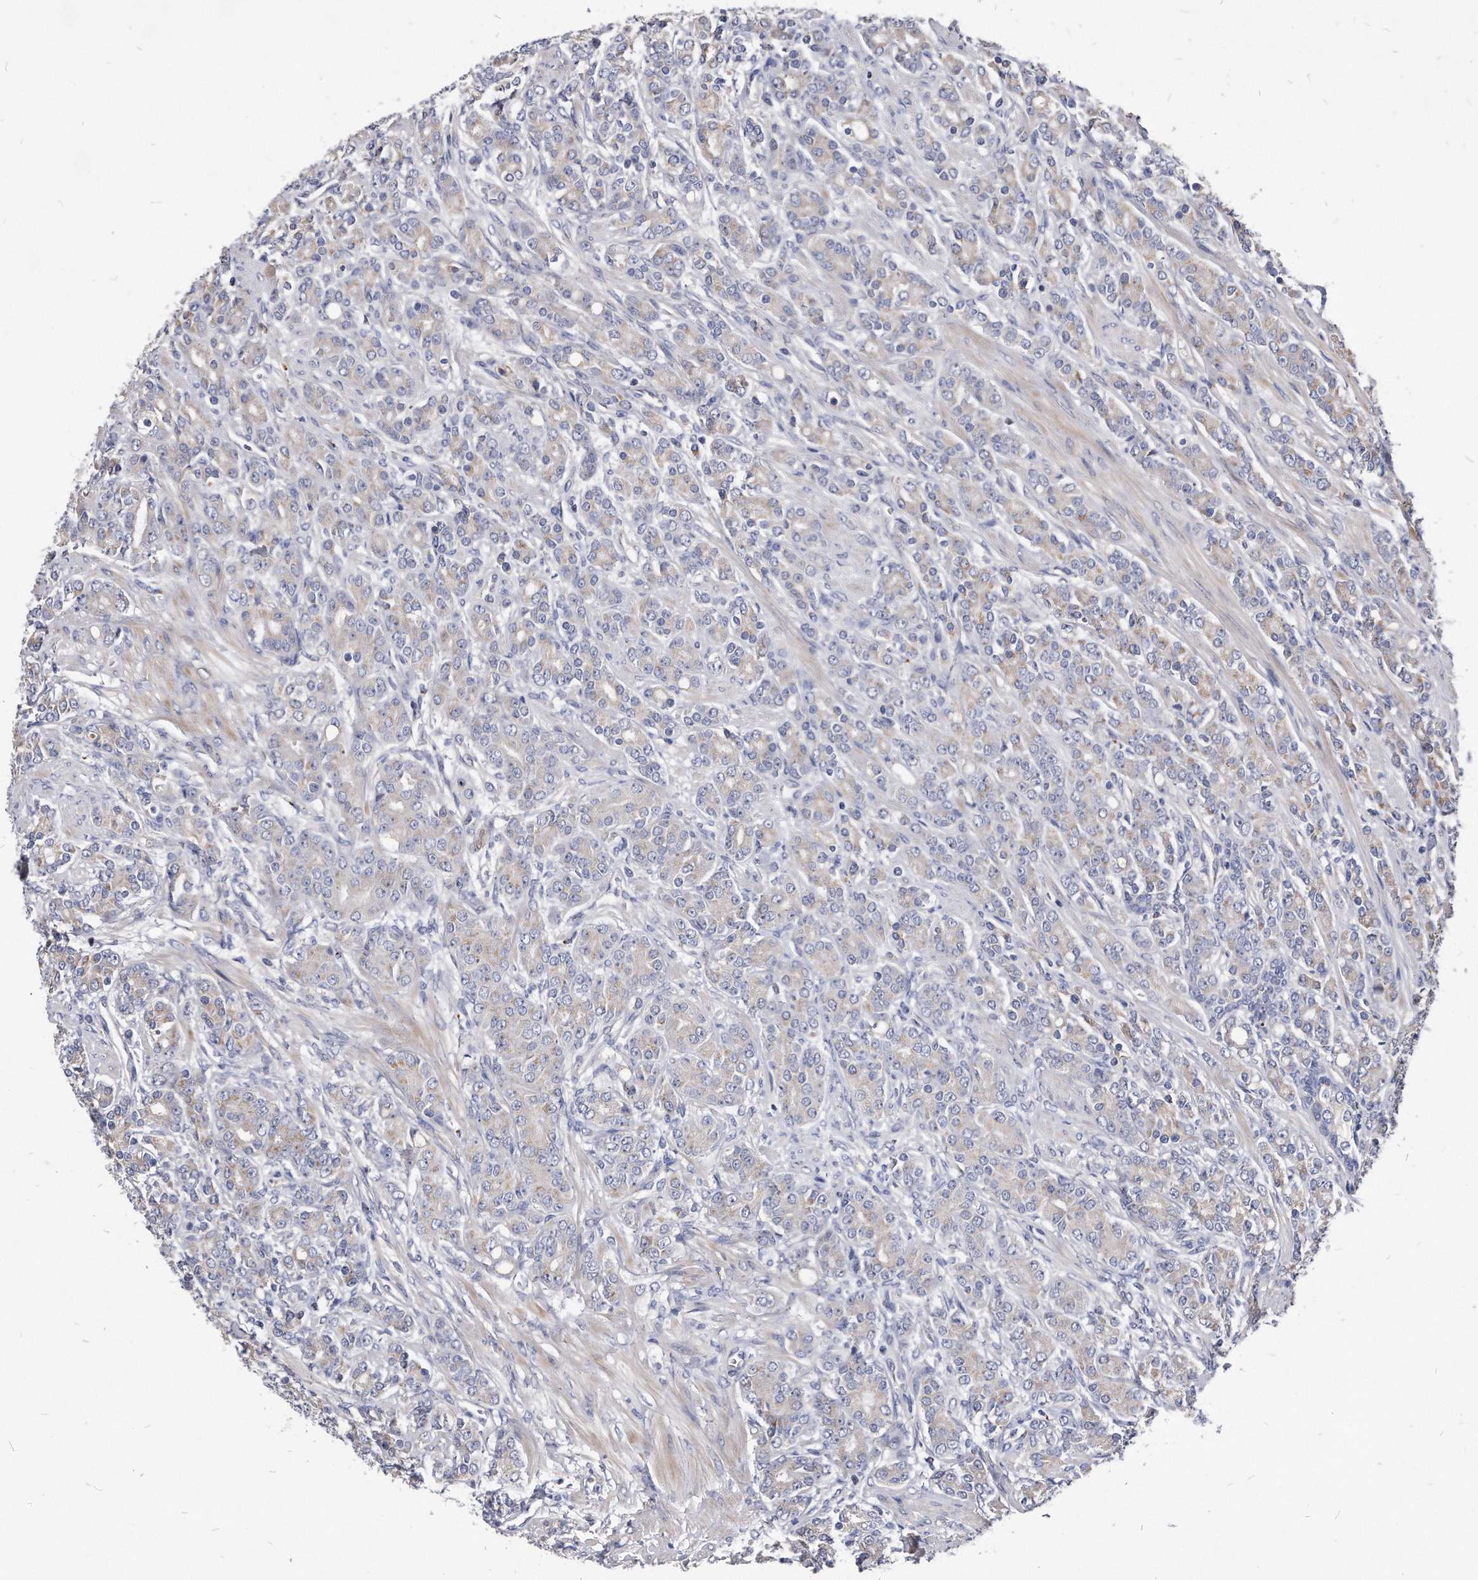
{"staining": {"intensity": "weak", "quantity": "<25%", "location": "cytoplasmic/membranous"}, "tissue": "prostate cancer", "cell_type": "Tumor cells", "image_type": "cancer", "snomed": [{"axis": "morphology", "description": "Adenocarcinoma, High grade"}, {"axis": "topography", "description": "Prostate"}], "caption": "Immunohistochemistry (IHC) image of neoplastic tissue: prostate cancer (adenocarcinoma (high-grade)) stained with DAB exhibits no significant protein expression in tumor cells.", "gene": "MGAT4A", "patient": {"sex": "male", "age": 62}}